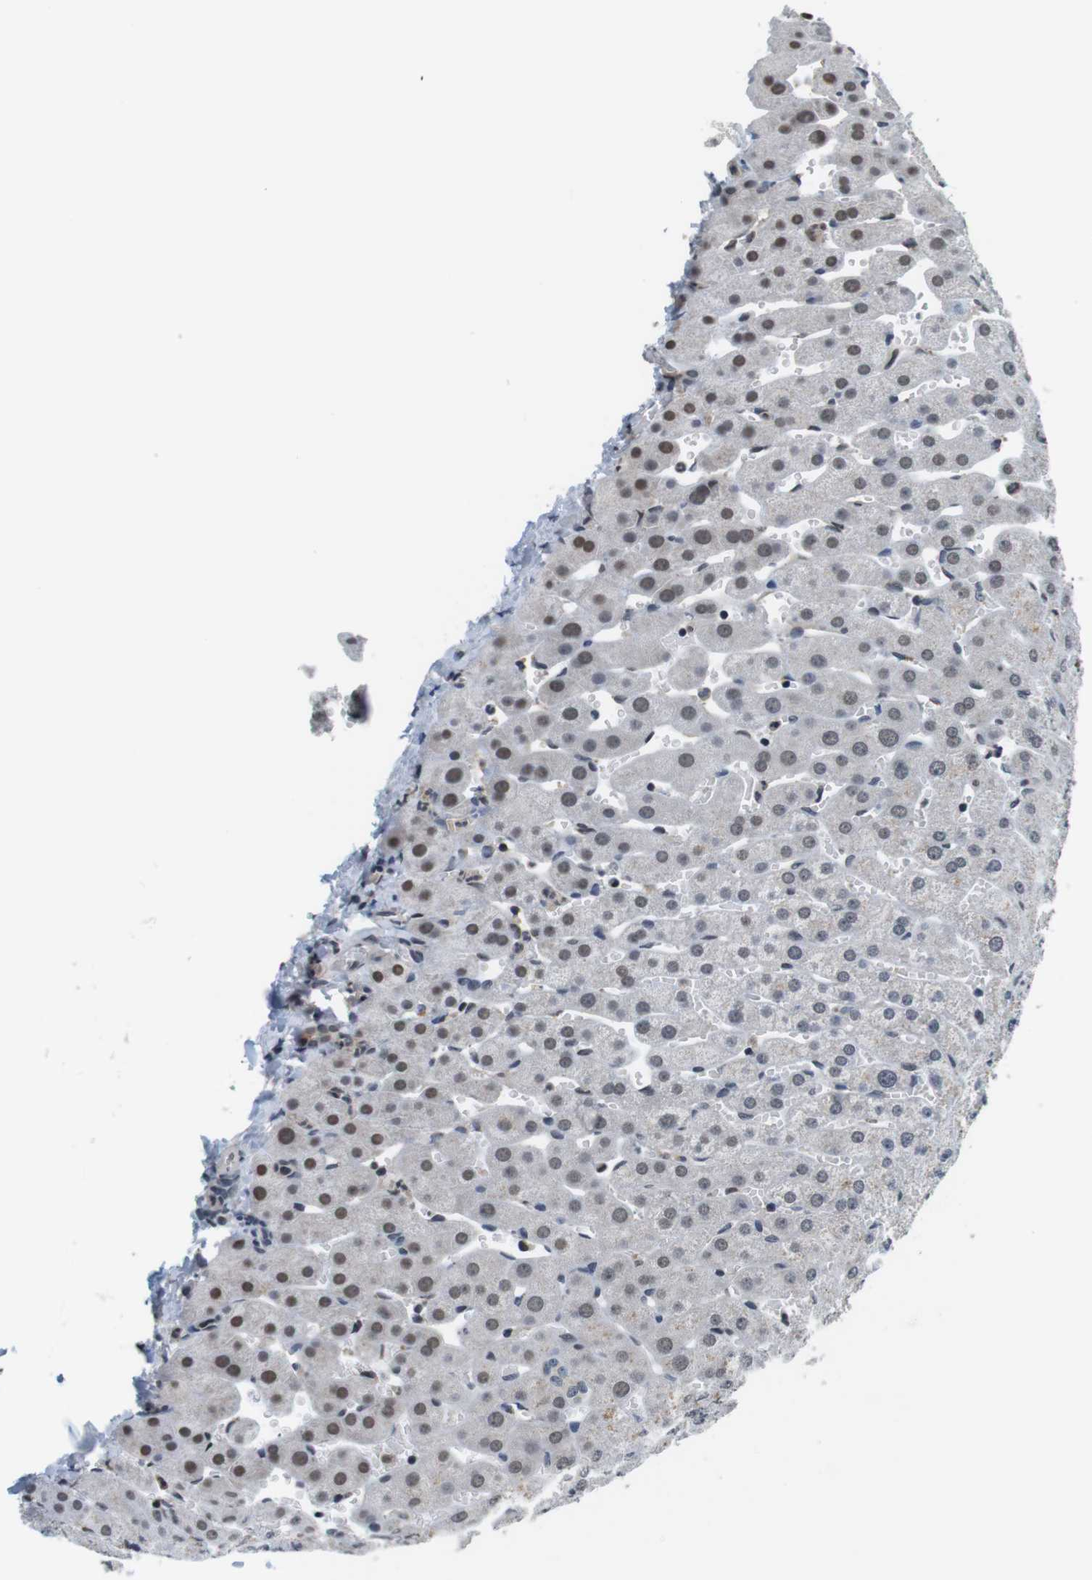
{"staining": {"intensity": "negative", "quantity": "none", "location": "none"}, "tissue": "liver", "cell_type": "Cholangiocytes", "image_type": "normal", "snomed": [{"axis": "morphology", "description": "Normal tissue, NOS"}, {"axis": "morphology", "description": "Fibrosis, NOS"}, {"axis": "topography", "description": "Liver"}], "caption": "Liver was stained to show a protein in brown. There is no significant positivity in cholangiocytes. The staining is performed using DAB brown chromogen with nuclei counter-stained in using hematoxylin.", "gene": "NEK4", "patient": {"sex": "female", "age": 29}}